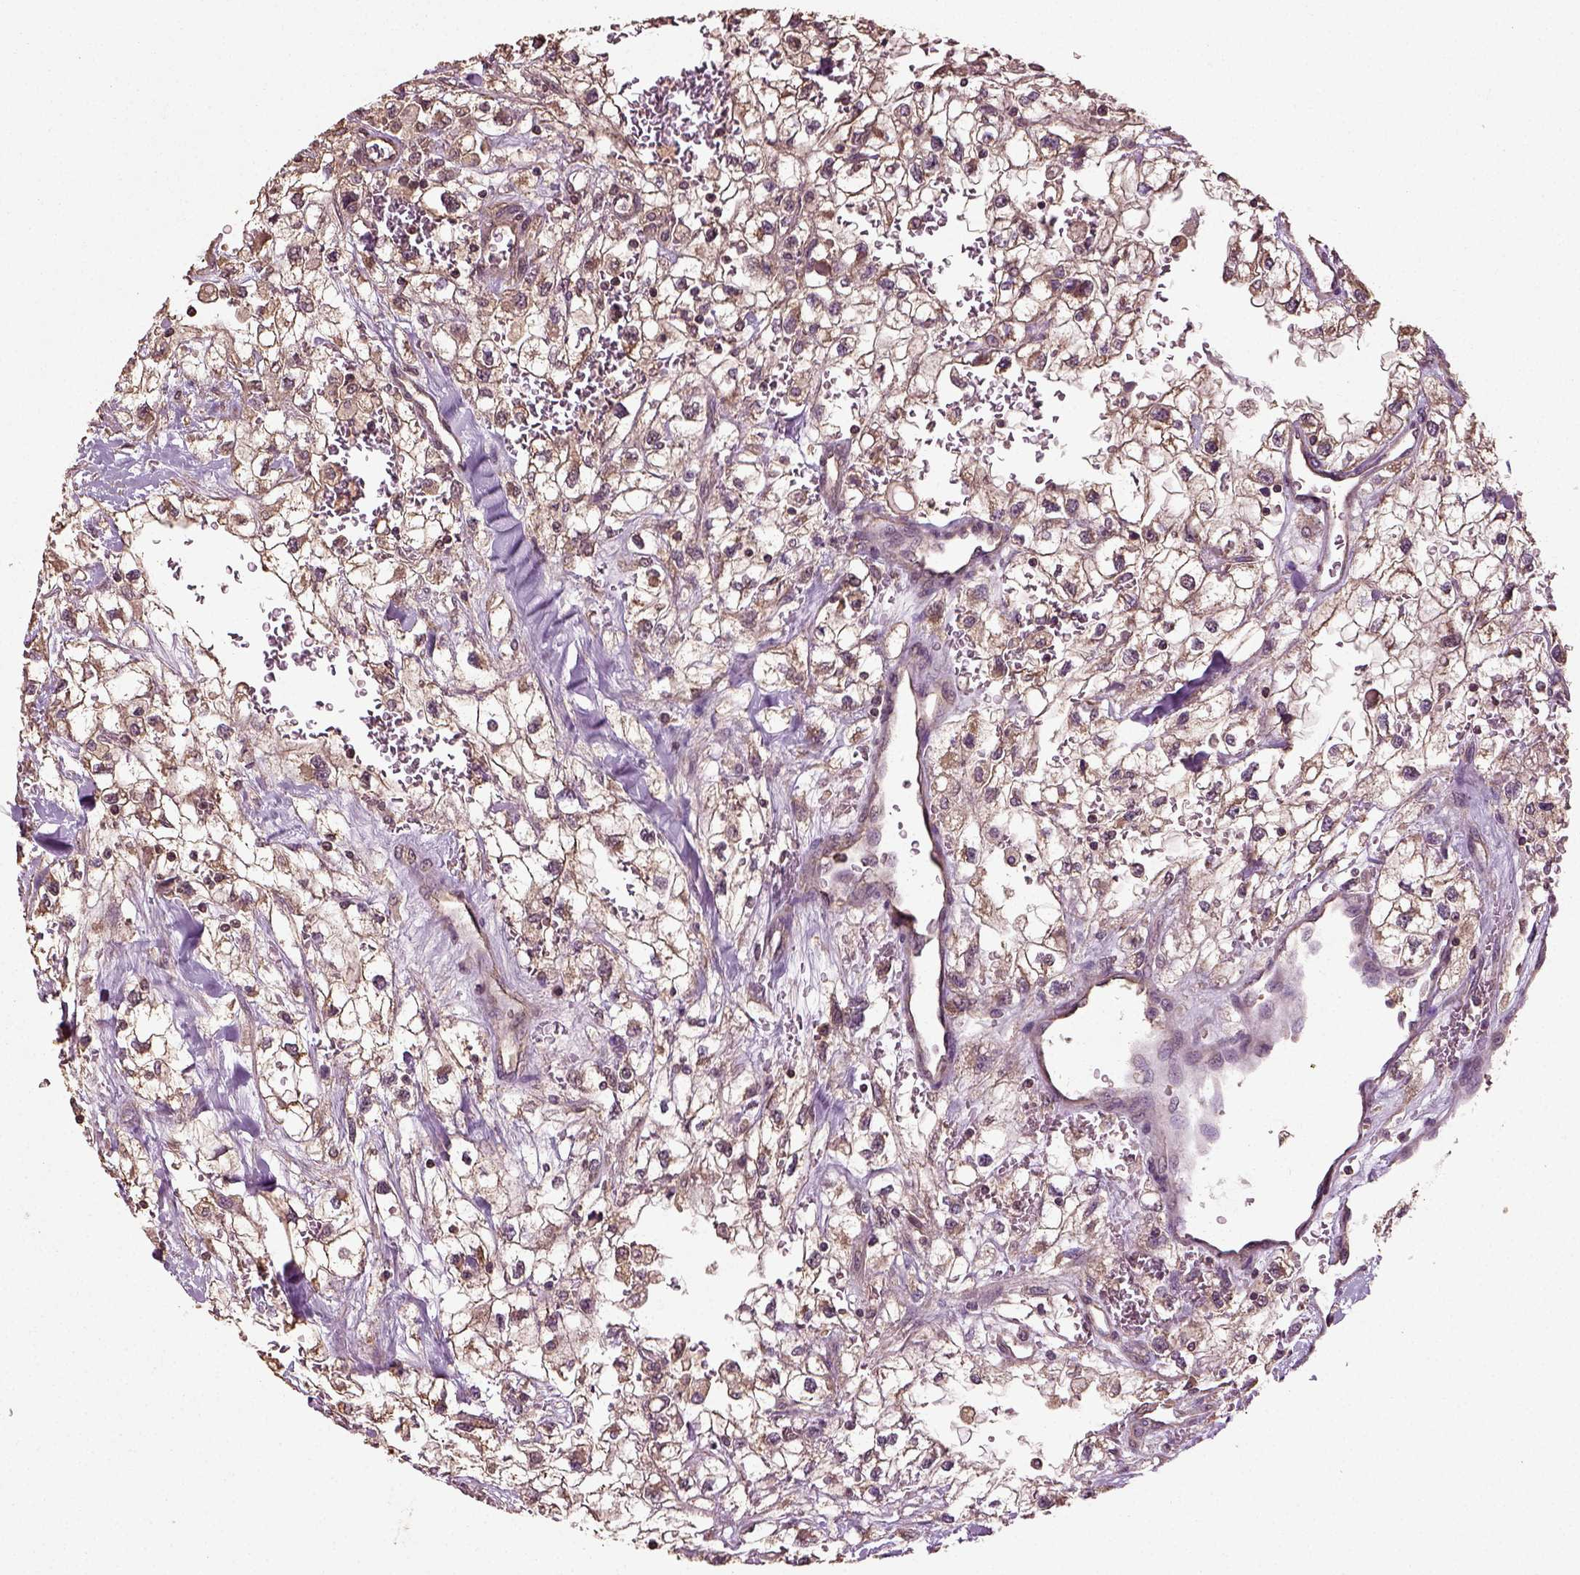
{"staining": {"intensity": "moderate", "quantity": "25%-75%", "location": "cytoplasmic/membranous"}, "tissue": "renal cancer", "cell_type": "Tumor cells", "image_type": "cancer", "snomed": [{"axis": "morphology", "description": "Adenocarcinoma, NOS"}, {"axis": "topography", "description": "Kidney"}], "caption": "Renal adenocarcinoma tissue shows moderate cytoplasmic/membranous staining in approximately 25%-75% of tumor cells, visualized by immunohistochemistry. (DAB IHC, brown staining for protein, blue staining for nuclei).", "gene": "ERV3-1", "patient": {"sex": "male", "age": 59}}